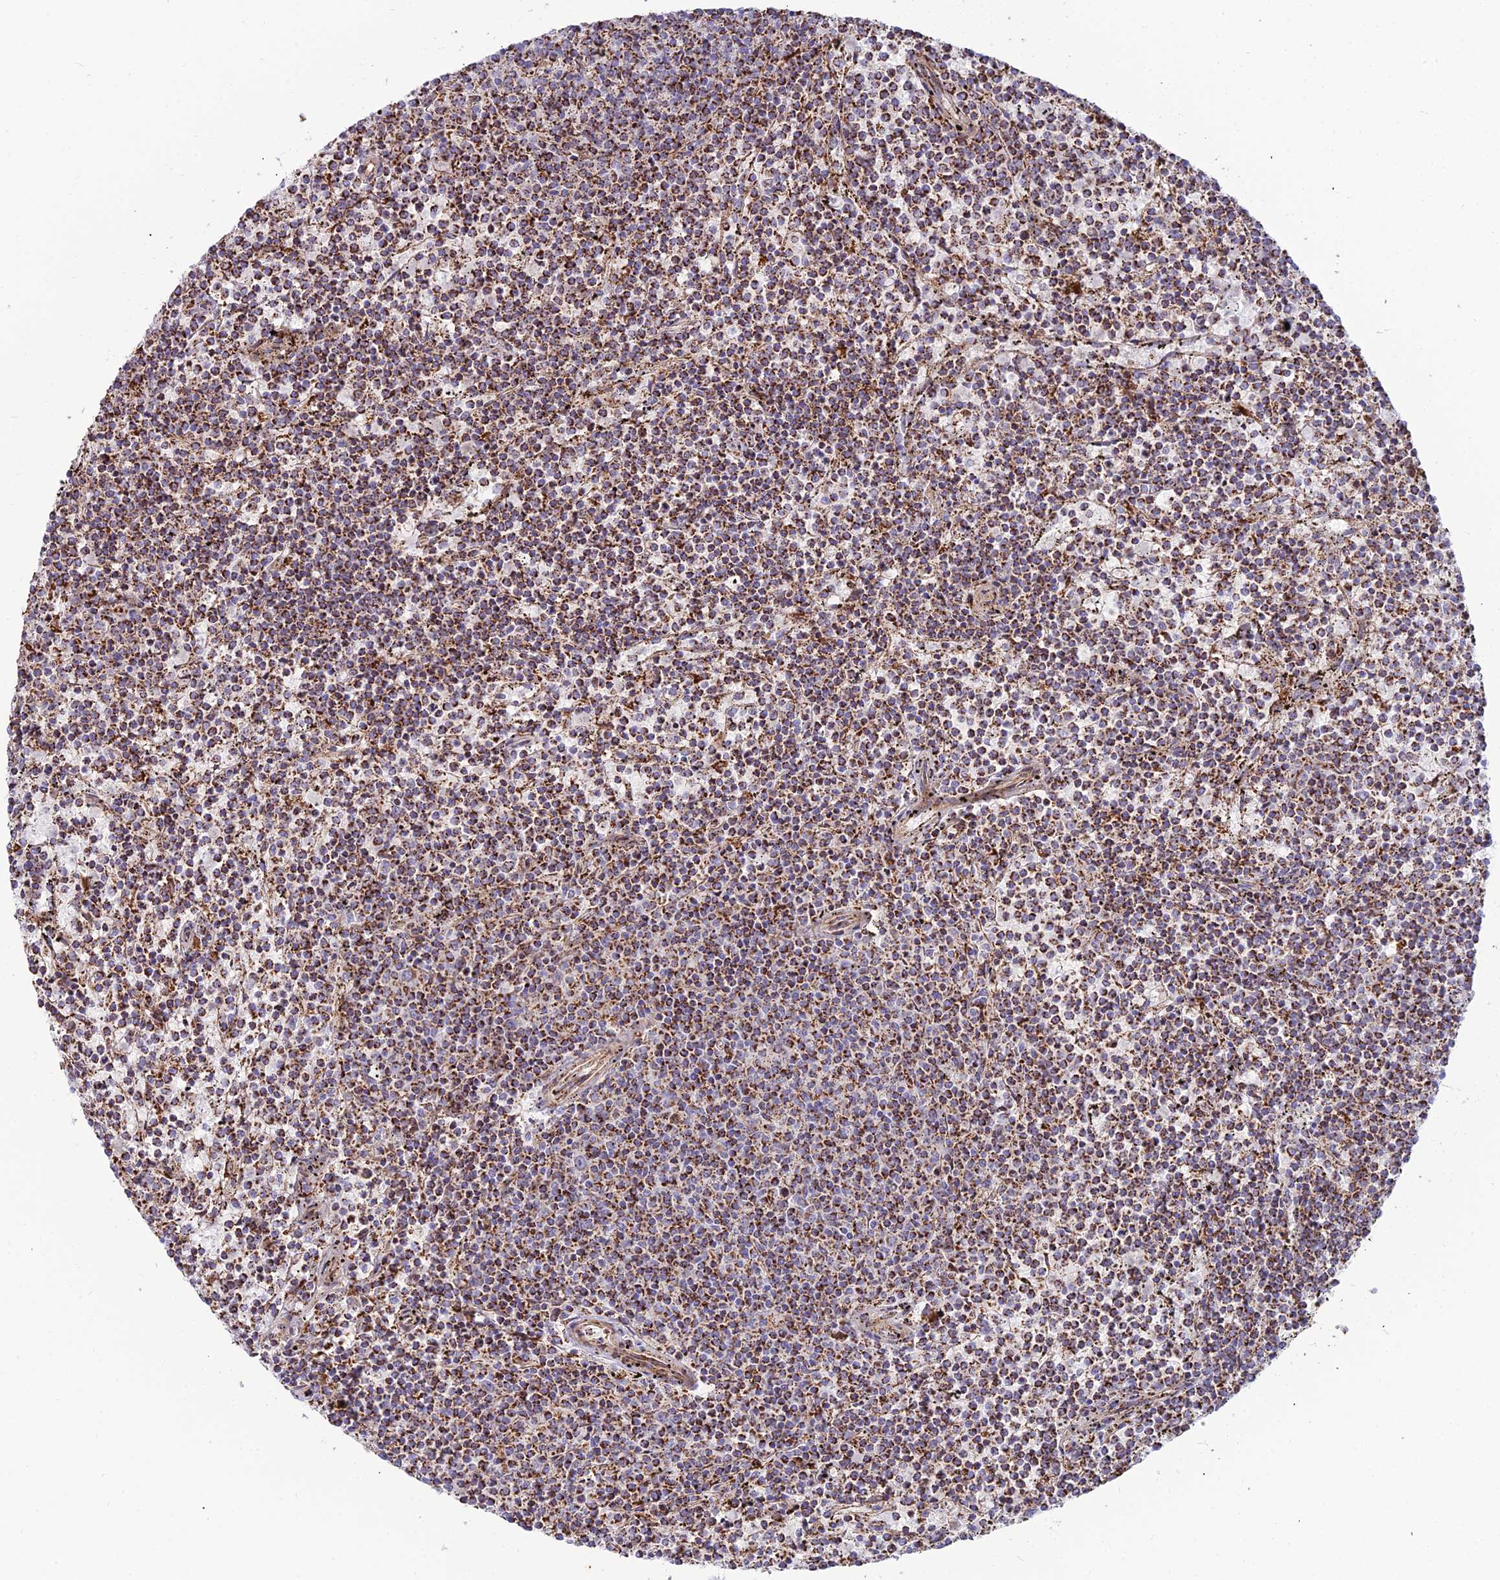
{"staining": {"intensity": "strong", "quantity": ">75%", "location": "cytoplasmic/membranous"}, "tissue": "lymphoma", "cell_type": "Tumor cells", "image_type": "cancer", "snomed": [{"axis": "morphology", "description": "Malignant lymphoma, non-Hodgkin's type, Low grade"}, {"axis": "topography", "description": "Spleen"}], "caption": "The image displays staining of malignant lymphoma, non-Hodgkin's type (low-grade), revealing strong cytoplasmic/membranous protein positivity (brown color) within tumor cells.", "gene": "SLC35F4", "patient": {"sex": "female", "age": 50}}